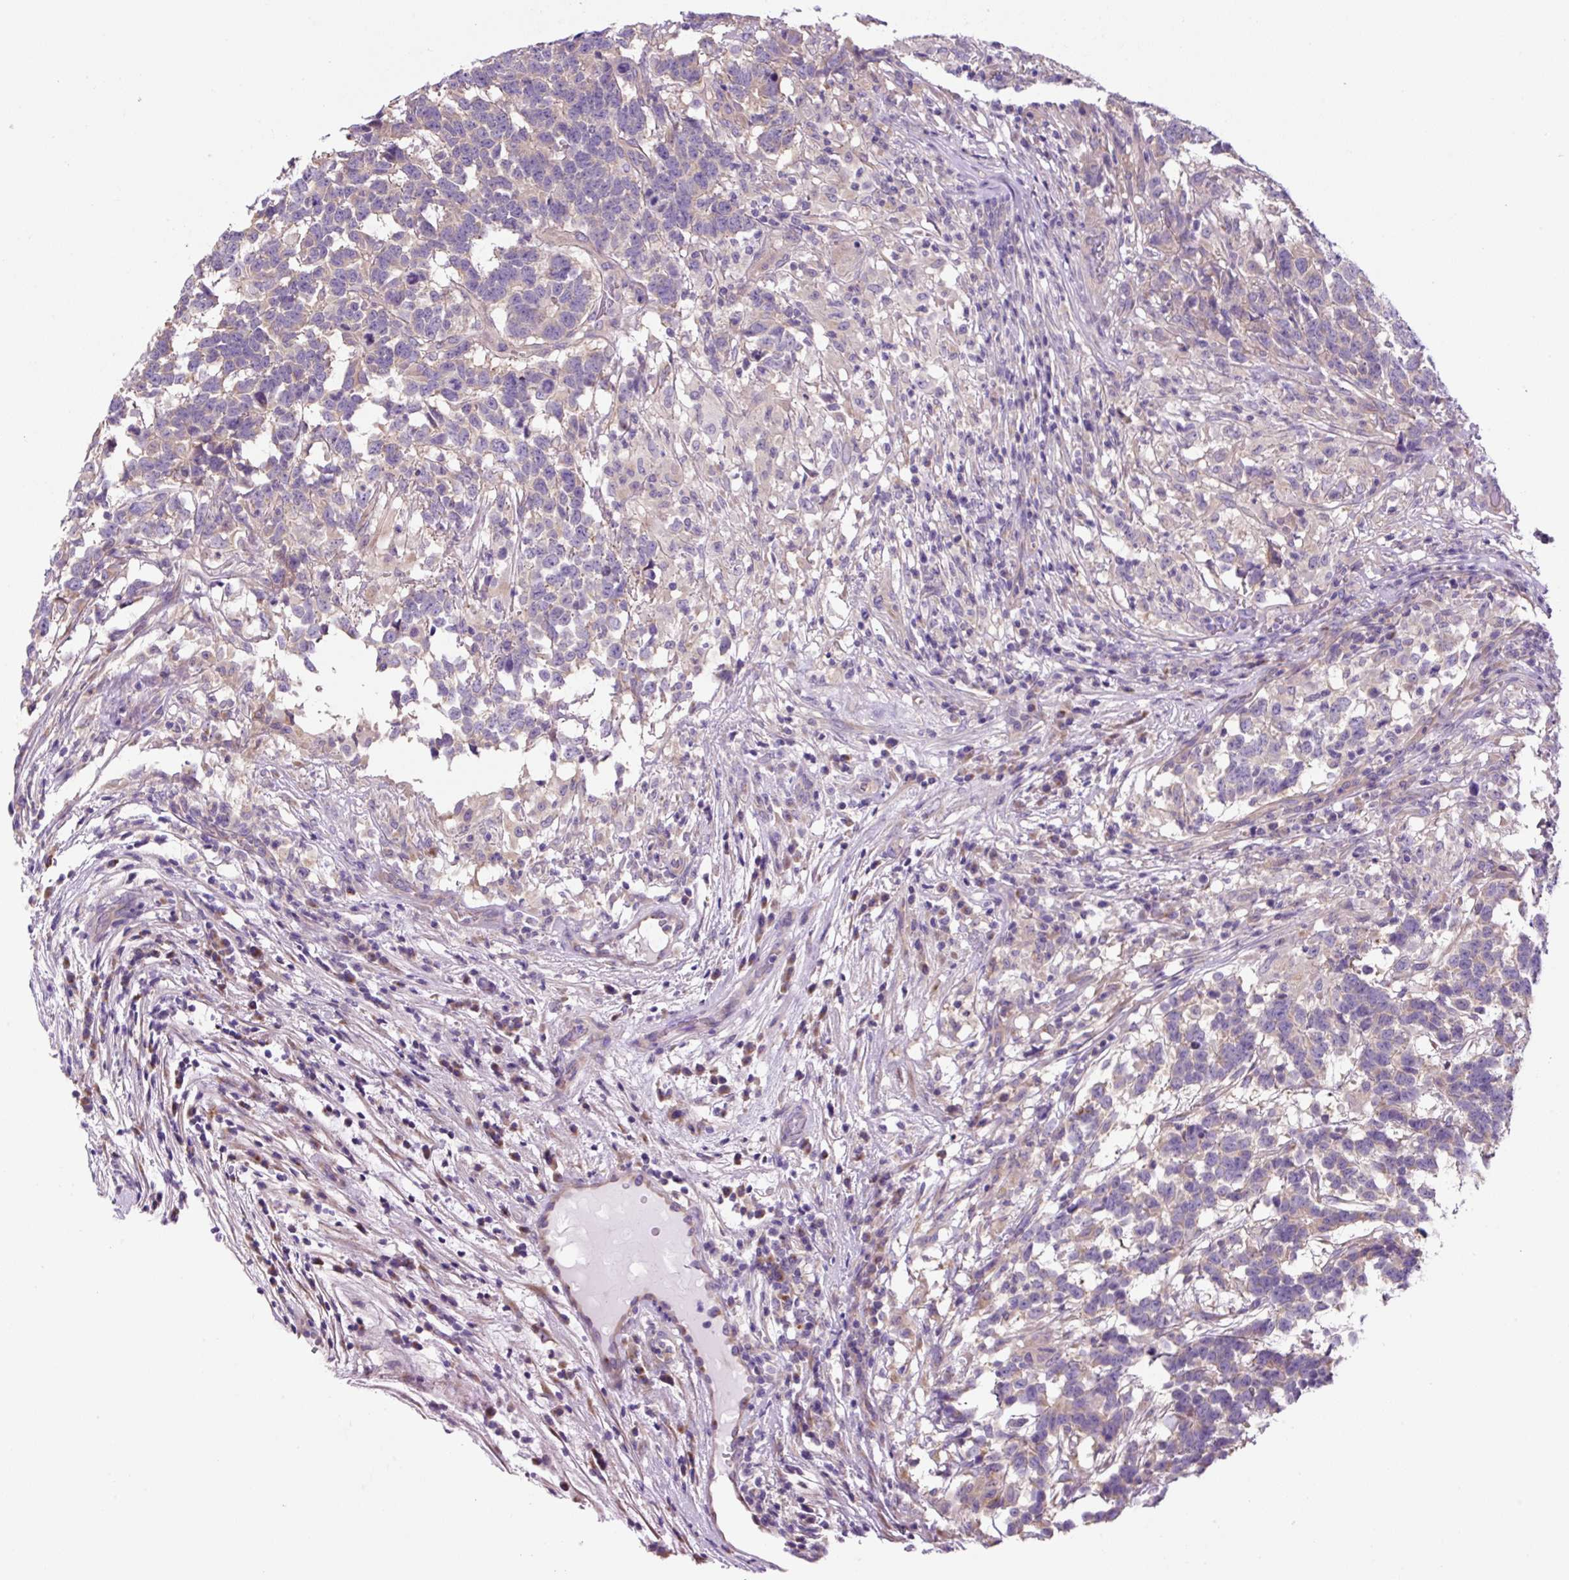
{"staining": {"intensity": "weak", "quantity": "<25%", "location": "cytoplasmic/membranous"}, "tissue": "testis cancer", "cell_type": "Tumor cells", "image_type": "cancer", "snomed": [{"axis": "morphology", "description": "Carcinoma, Embryonal, NOS"}, {"axis": "topography", "description": "Testis"}], "caption": "Tumor cells are negative for protein expression in human testis embryonal carcinoma.", "gene": "GORASP1", "patient": {"sex": "male", "age": 26}}